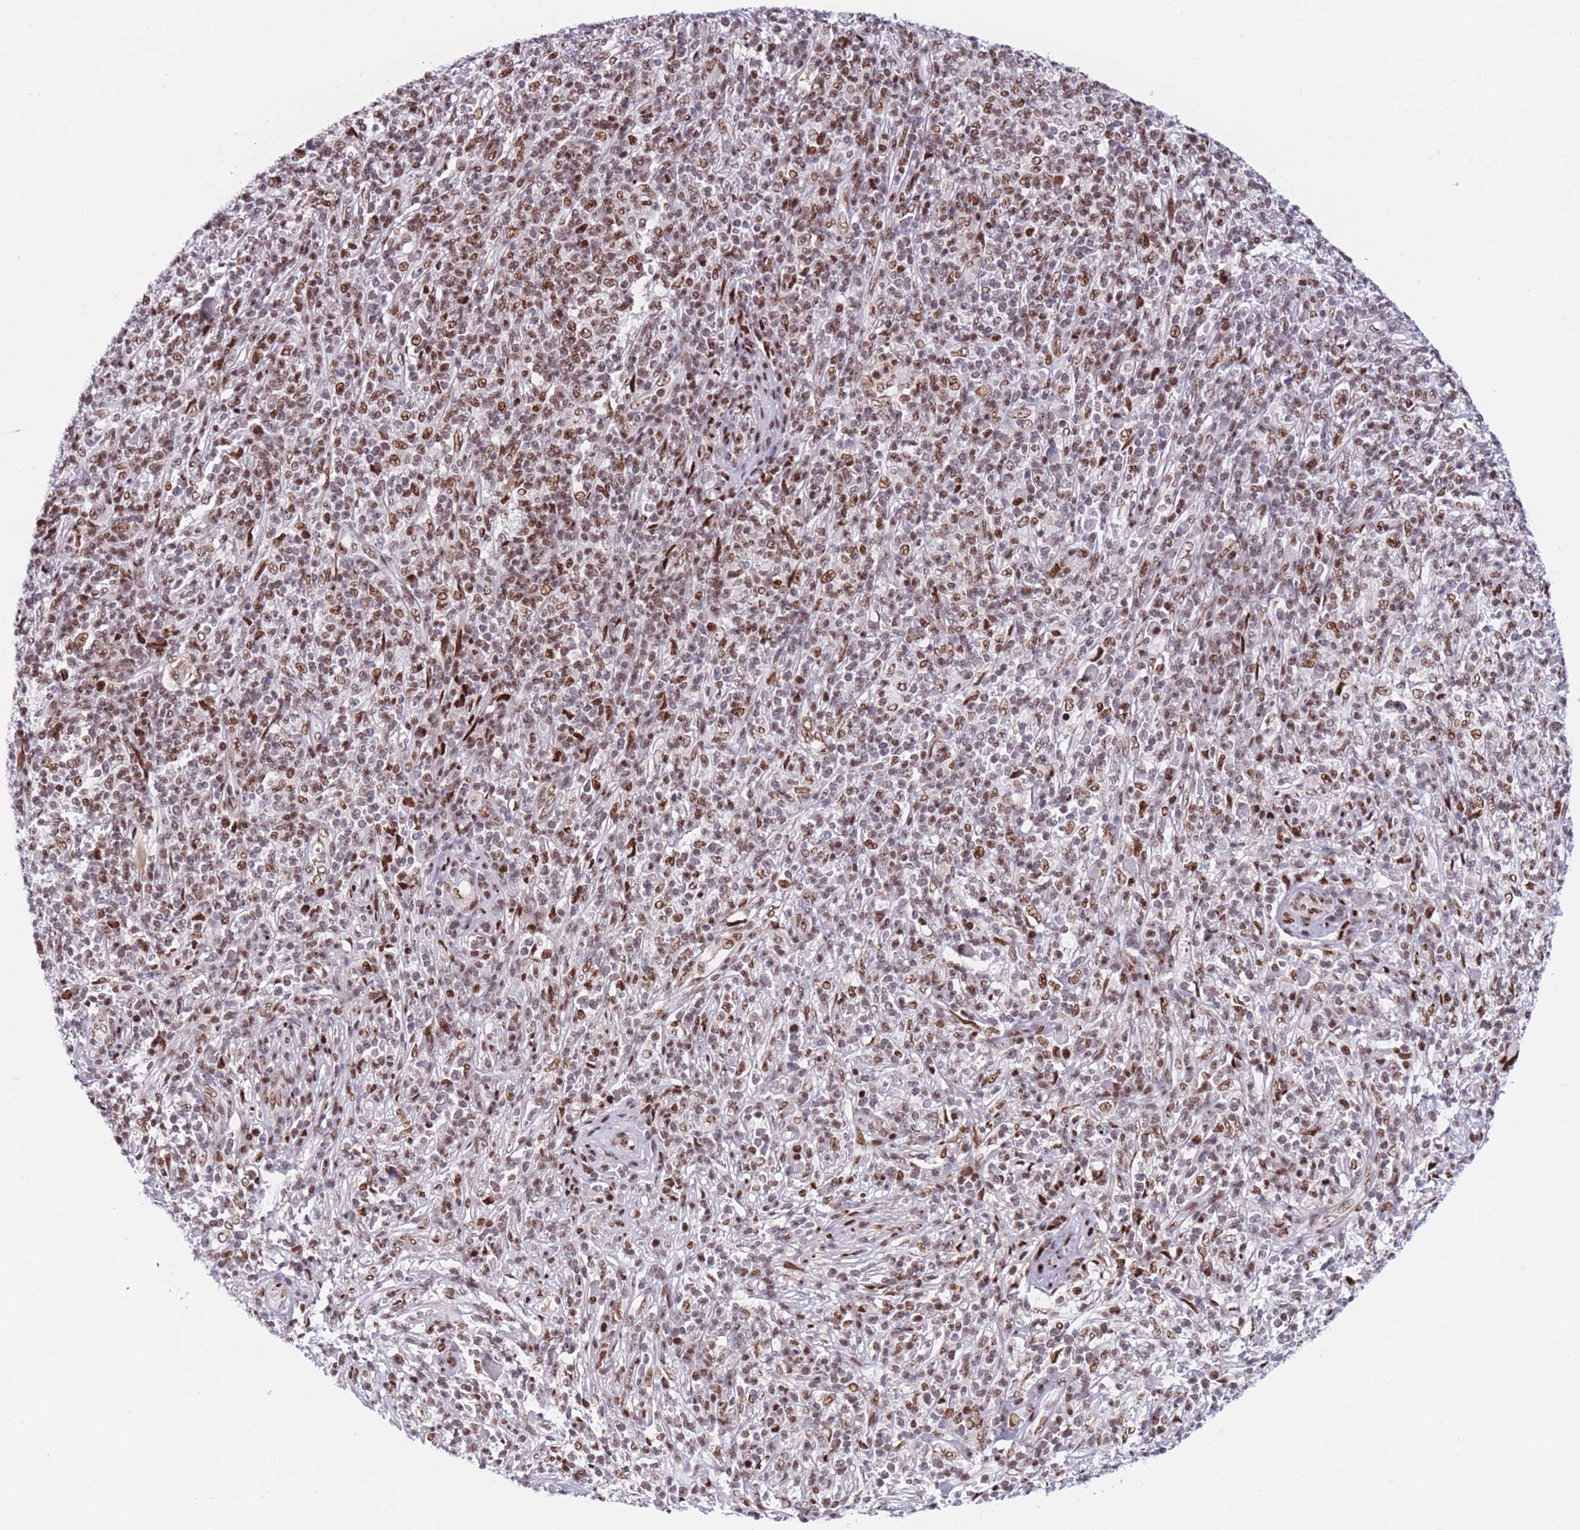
{"staining": {"intensity": "moderate", "quantity": ">75%", "location": "nuclear"}, "tissue": "melanoma", "cell_type": "Tumor cells", "image_type": "cancer", "snomed": [{"axis": "morphology", "description": "Malignant melanoma, NOS"}, {"axis": "topography", "description": "Skin"}], "caption": "Malignant melanoma stained with a protein marker exhibits moderate staining in tumor cells.", "gene": "DNAJC3", "patient": {"sex": "male", "age": 66}}